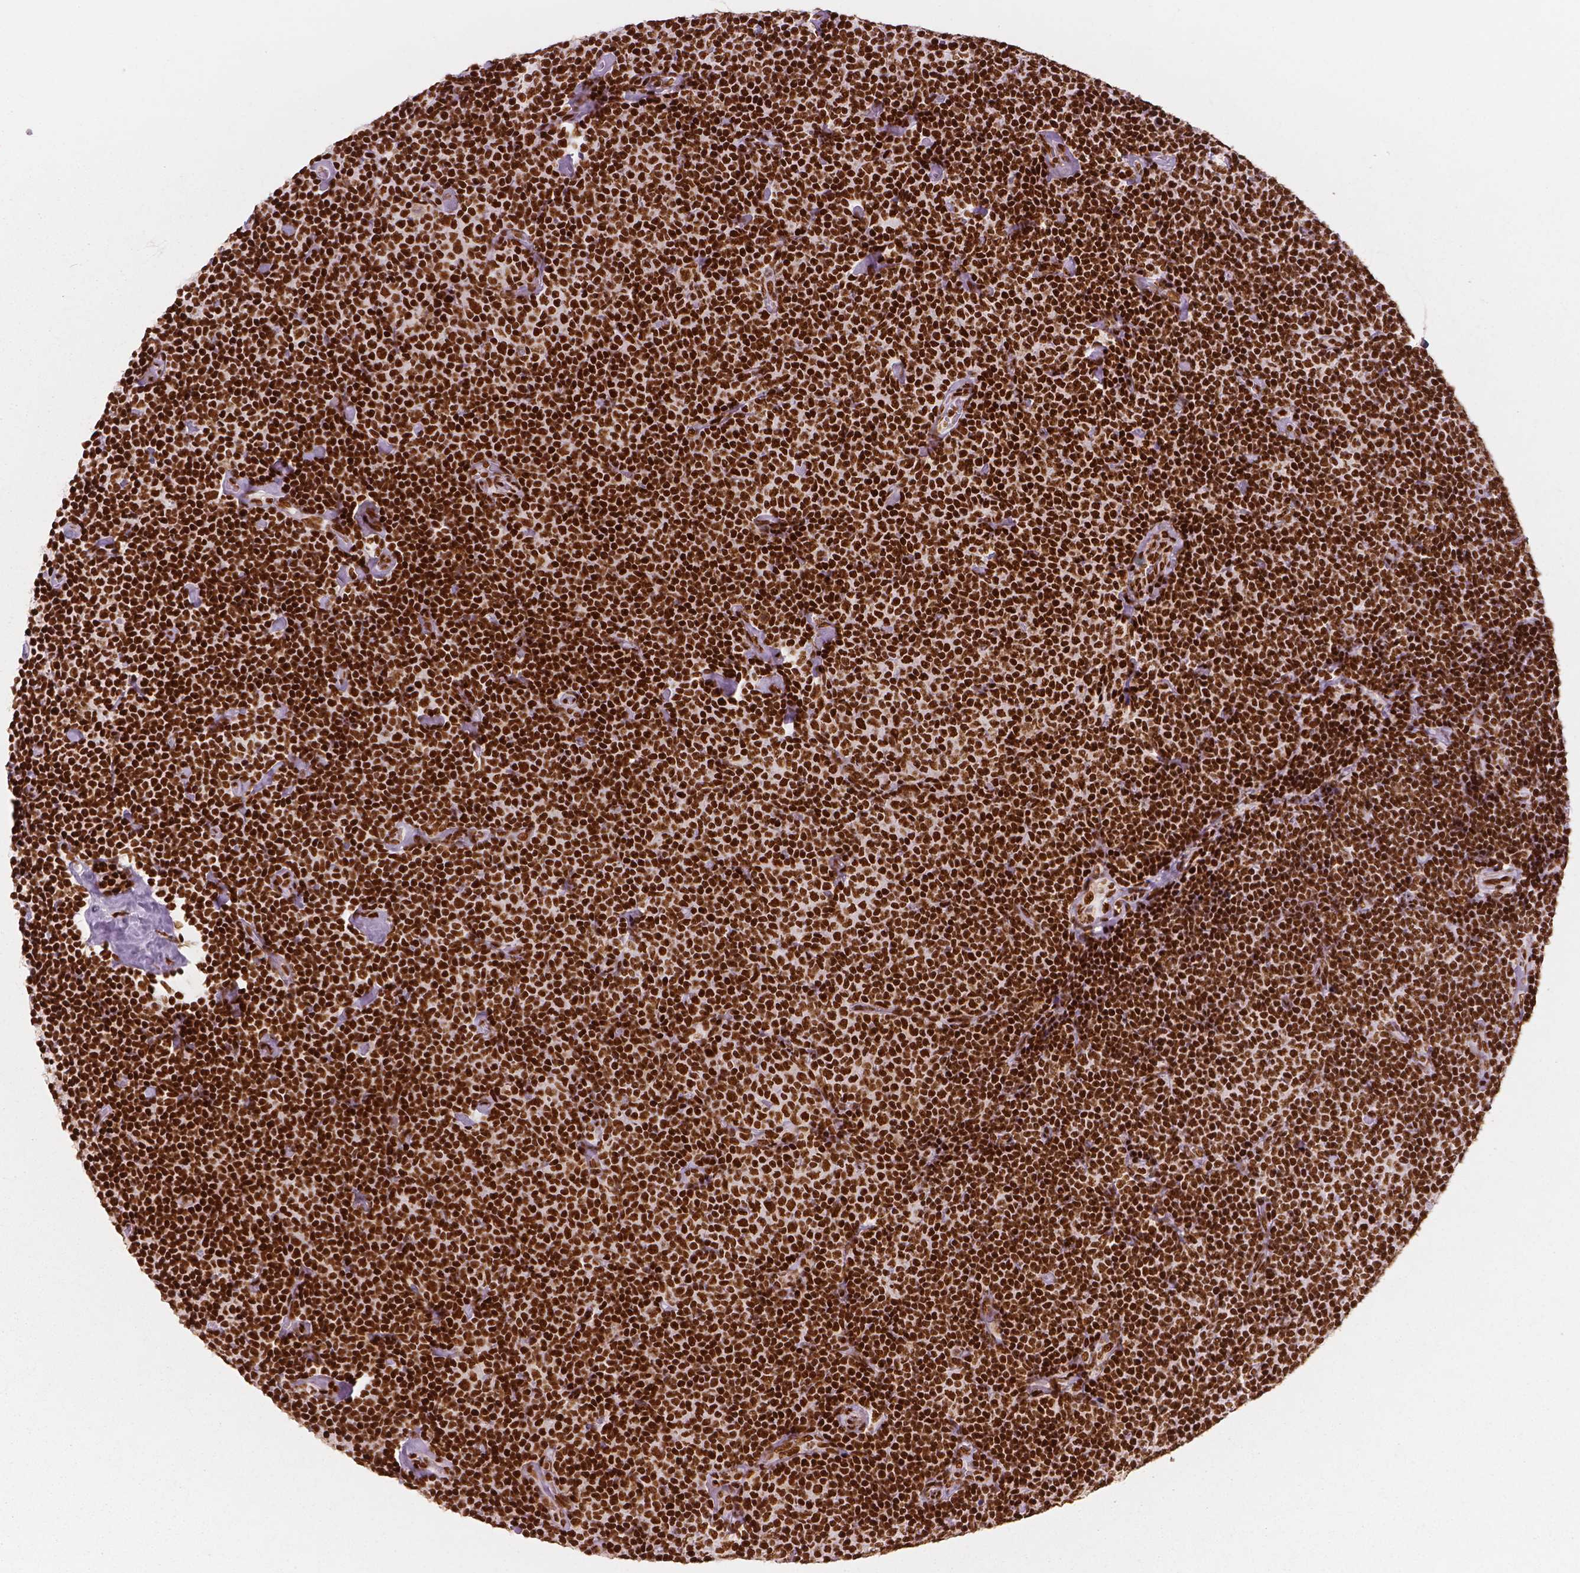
{"staining": {"intensity": "strong", "quantity": ">75%", "location": "nuclear"}, "tissue": "lymphoma", "cell_type": "Tumor cells", "image_type": "cancer", "snomed": [{"axis": "morphology", "description": "Malignant lymphoma, non-Hodgkin's type, Low grade"}, {"axis": "topography", "description": "Lymph node"}], "caption": "Low-grade malignant lymphoma, non-Hodgkin's type stained with immunohistochemistry (IHC) reveals strong nuclear staining in about >75% of tumor cells.", "gene": "BRD4", "patient": {"sex": "male", "age": 81}}